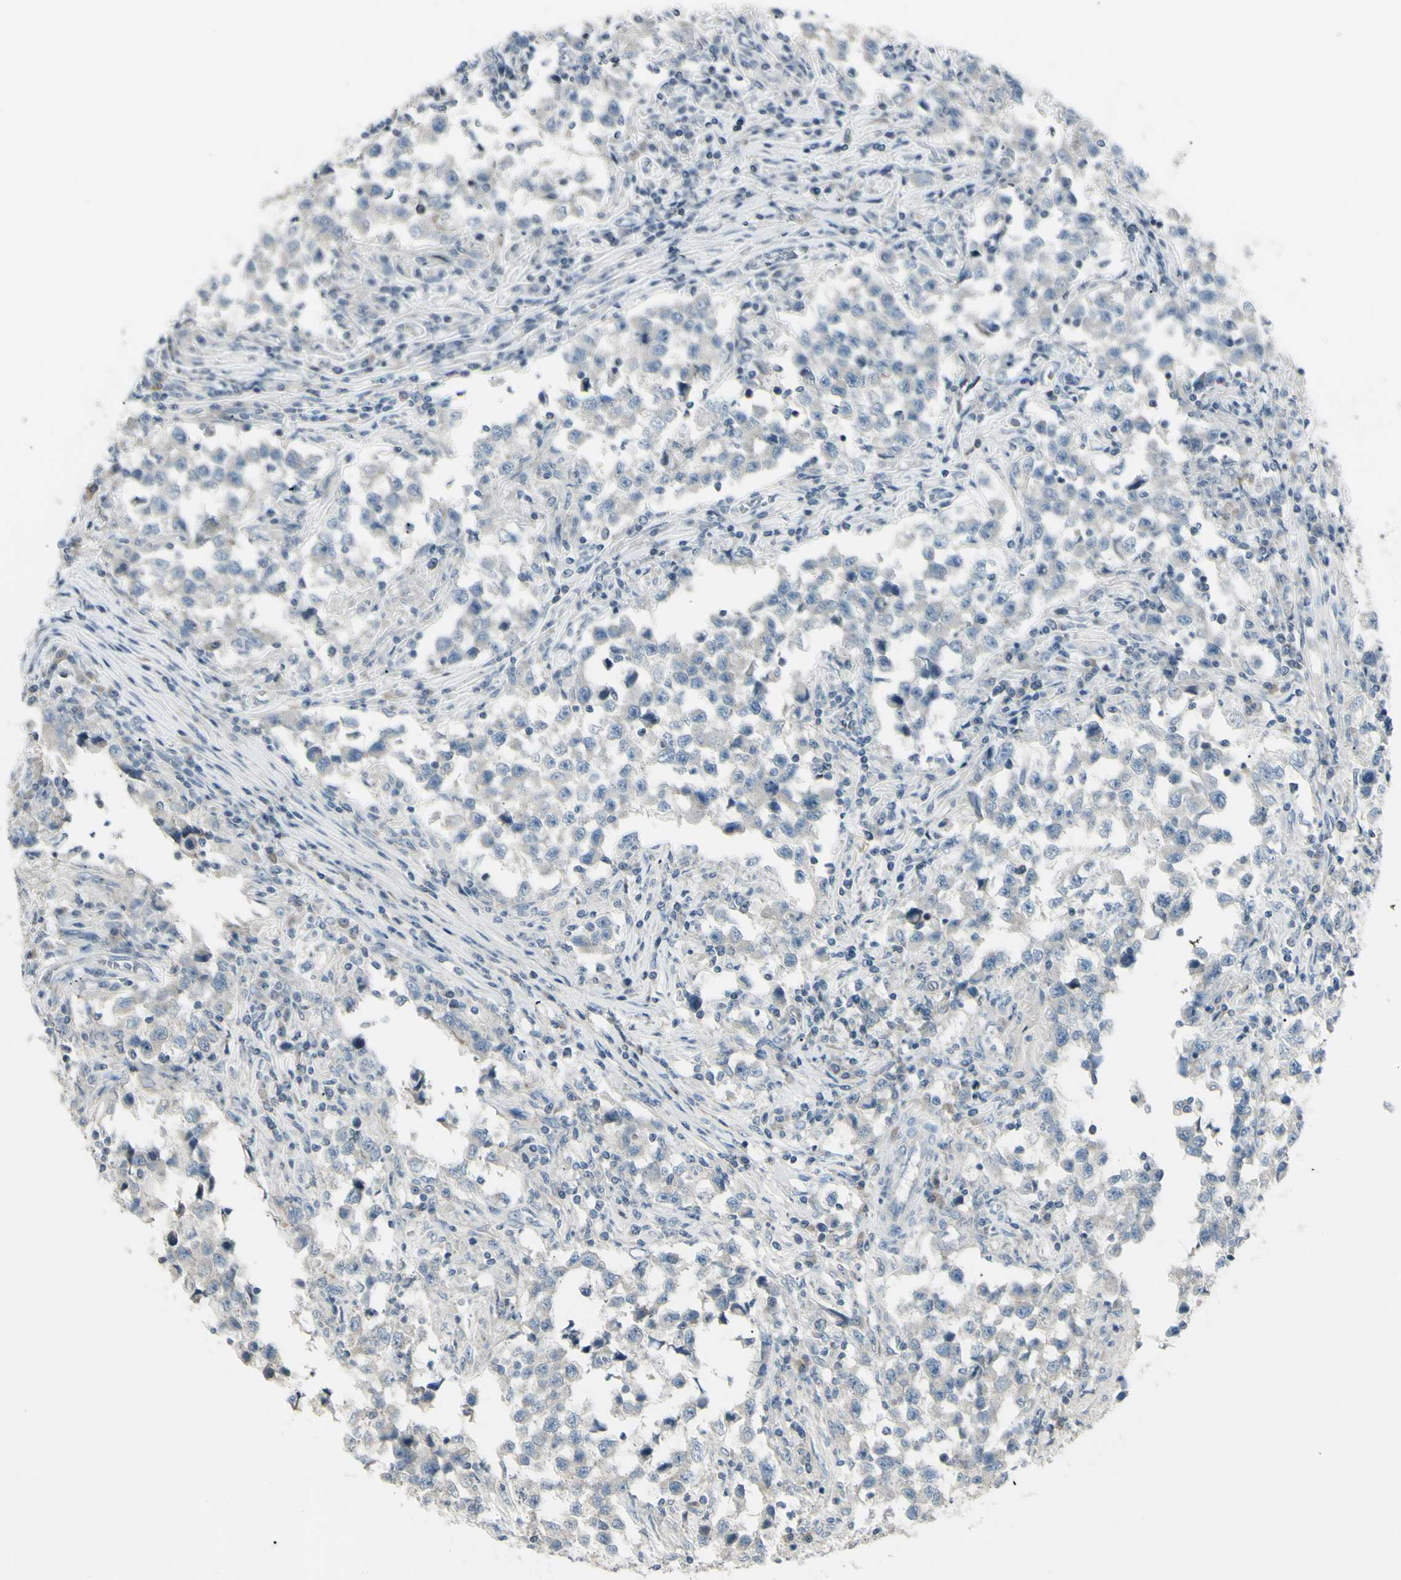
{"staining": {"intensity": "weak", "quantity": "25%-75%", "location": "cytoplasmic/membranous"}, "tissue": "testis cancer", "cell_type": "Tumor cells", "image_type": "cancer", "snomed": [{"axis": "morphology", "description": "Carcinoma, Embryonal, NOS"}, {"axis": "topography", "description": "Testis"}], "caption": "High-power microscopy captured an immunohistochemistry photomicrograph of embryonal carcinoma (testis), revealing weak cytoplasmic/membranous expression in approximately 25%-75% of tumor cells. (DAB IHC, brown staining for protein, blue staining for nuclei).", "gene": "SH3GL2", "patient": {"sex": "male", "age": 21}}